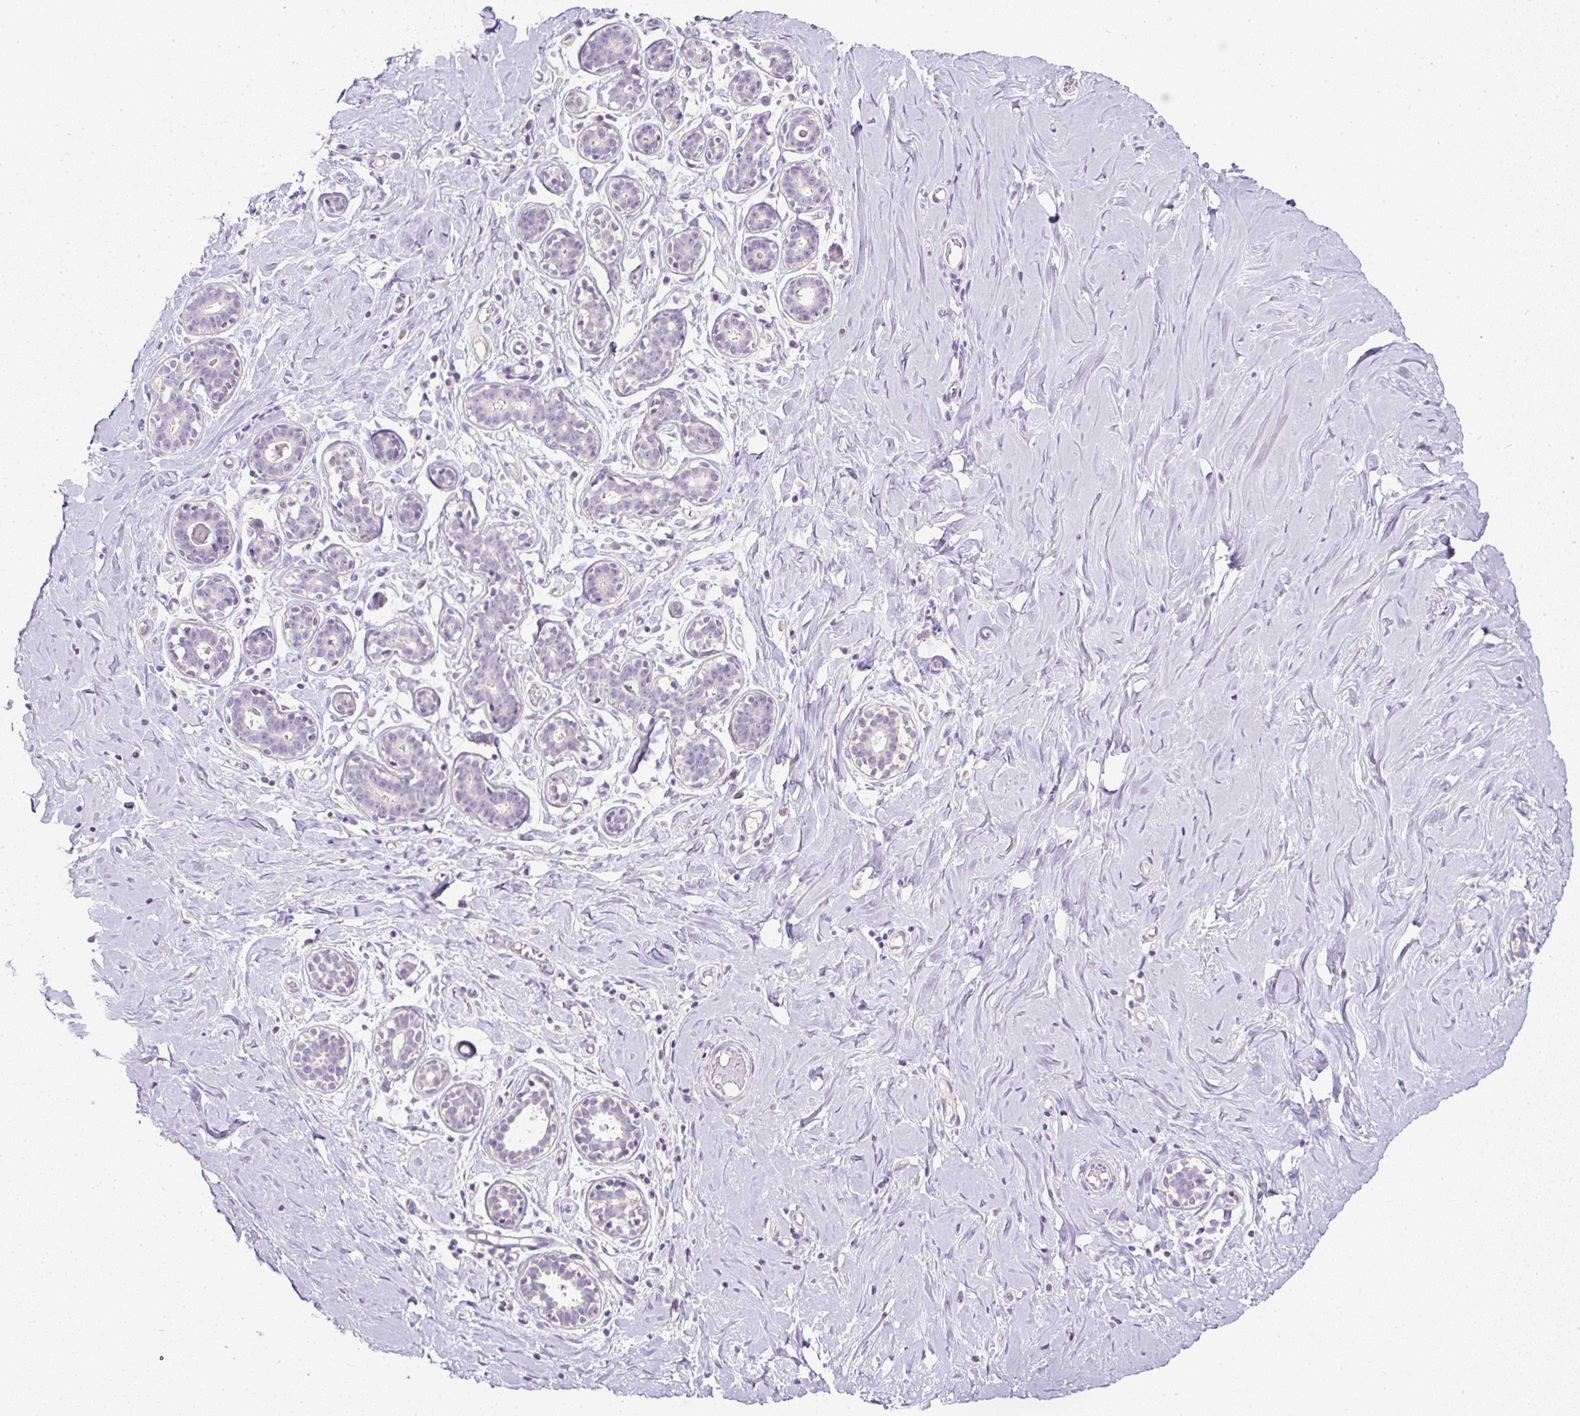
{"staining": {"intensity": "negative", "quantity": "none", "location": "none"}, "tissue": "breast", "cell_type": "Adipocytes", "image_type": "normal", "snomed": [{"axis": "morphology", "description": "Normal tissue, NOS"}, {"axis": "topography", "description": "Breast"}], "caption": "A high-resolution micrograph shows immunohistochemistry staining of benign breast, which reveals no significant positivity in adipocytes.", "gene": "COL9A2", "patient": {"sex": "female", "age": 27}}